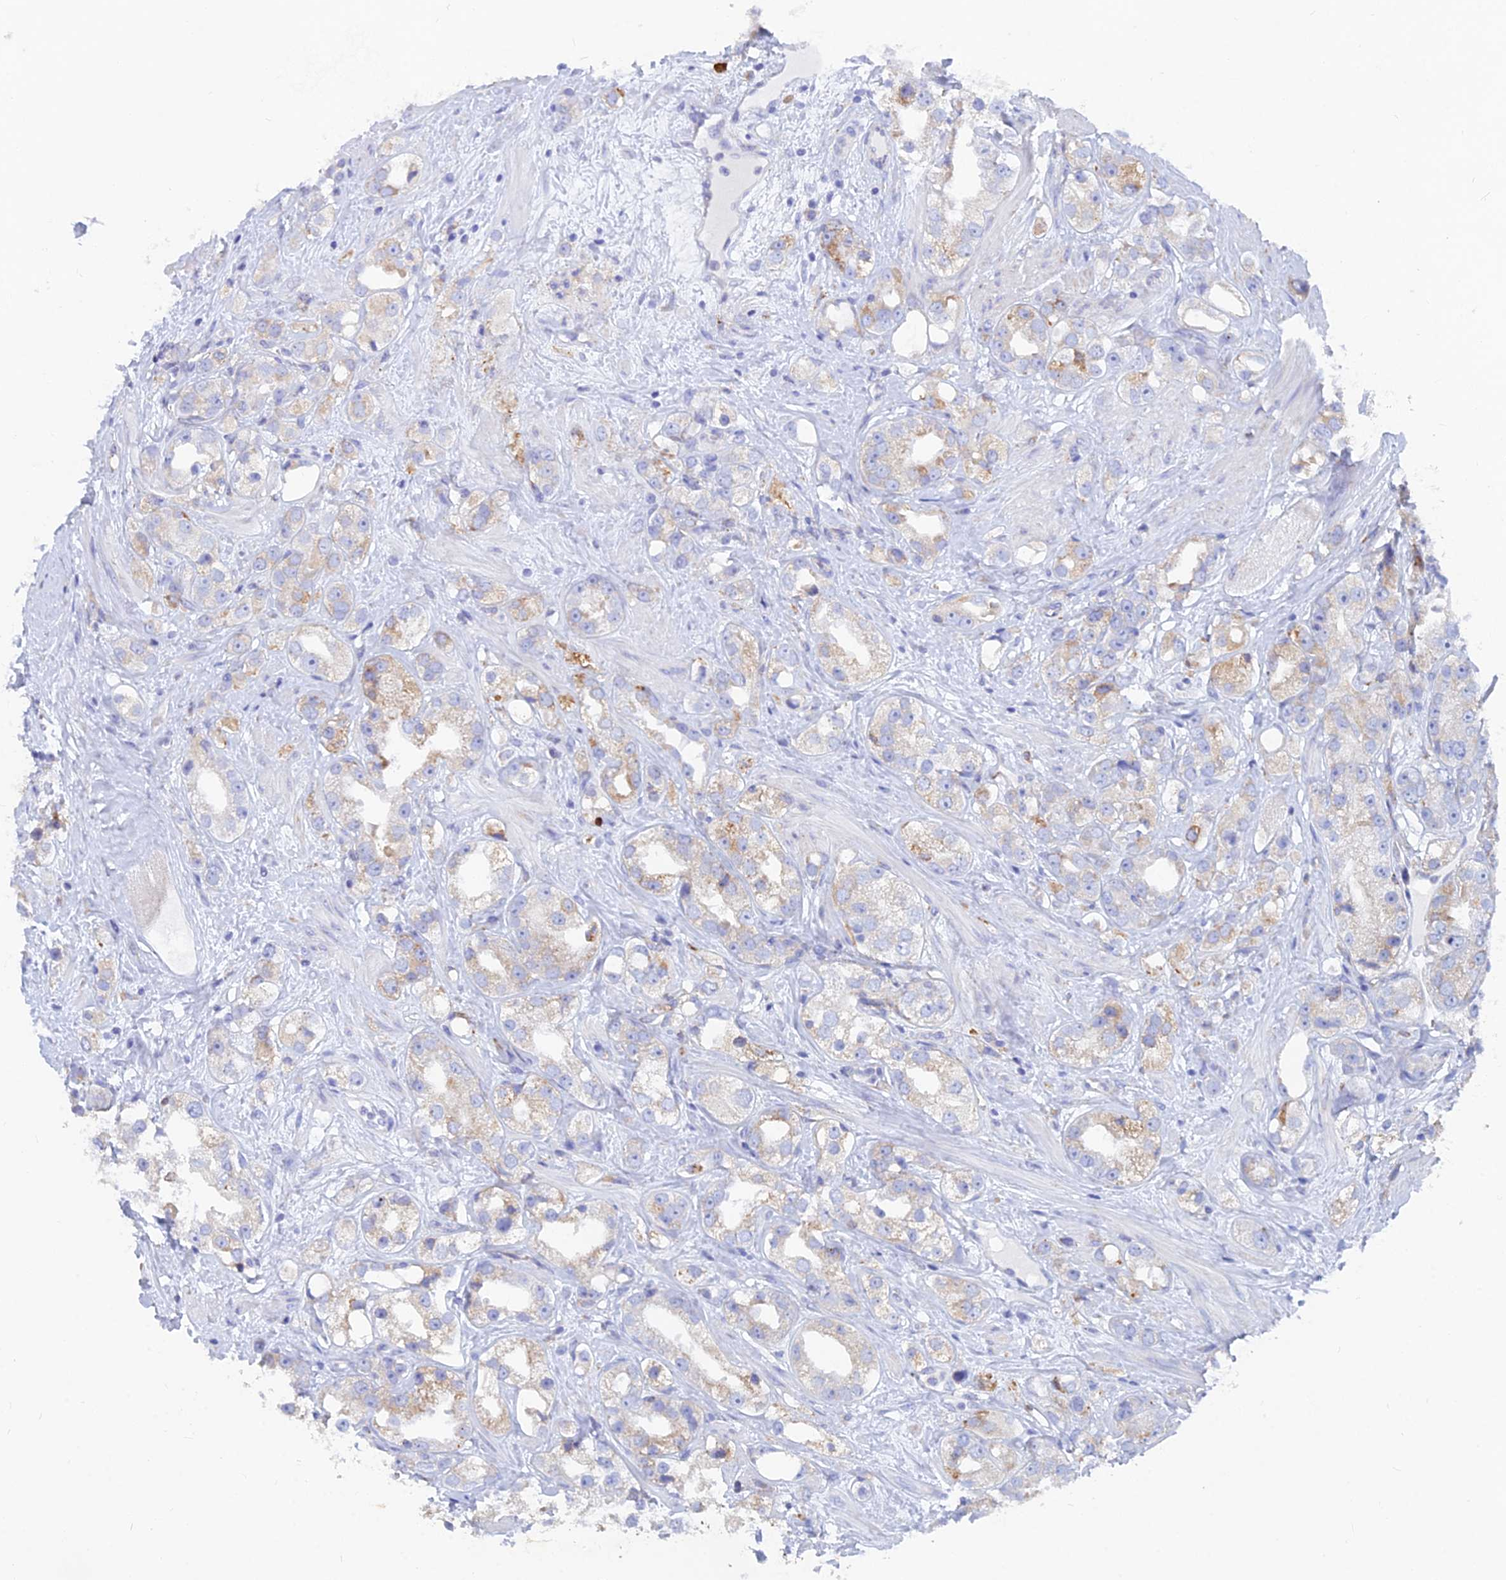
{"staining": {"intensity": "weak", "quantity": "<25%", "location": "cytoplasmic/membranous"}, "tissue": "prostate cancer", "cell_type": "Tumor cells", "image_type": "cancer", "snomed": [{"axis": "morphology", "description": "Adenocarcinoma, NOS"}, {"axis": "topography", "description": "Prostate"}], "caption": "Immunohistochemistry (IHC) micrograph of human prostate adenocarcinoma stained for a protein (brown), which reveals no expression in tumor cells.", "gene": "WDR35", "patient": {"sex": "male", "age": 79}}